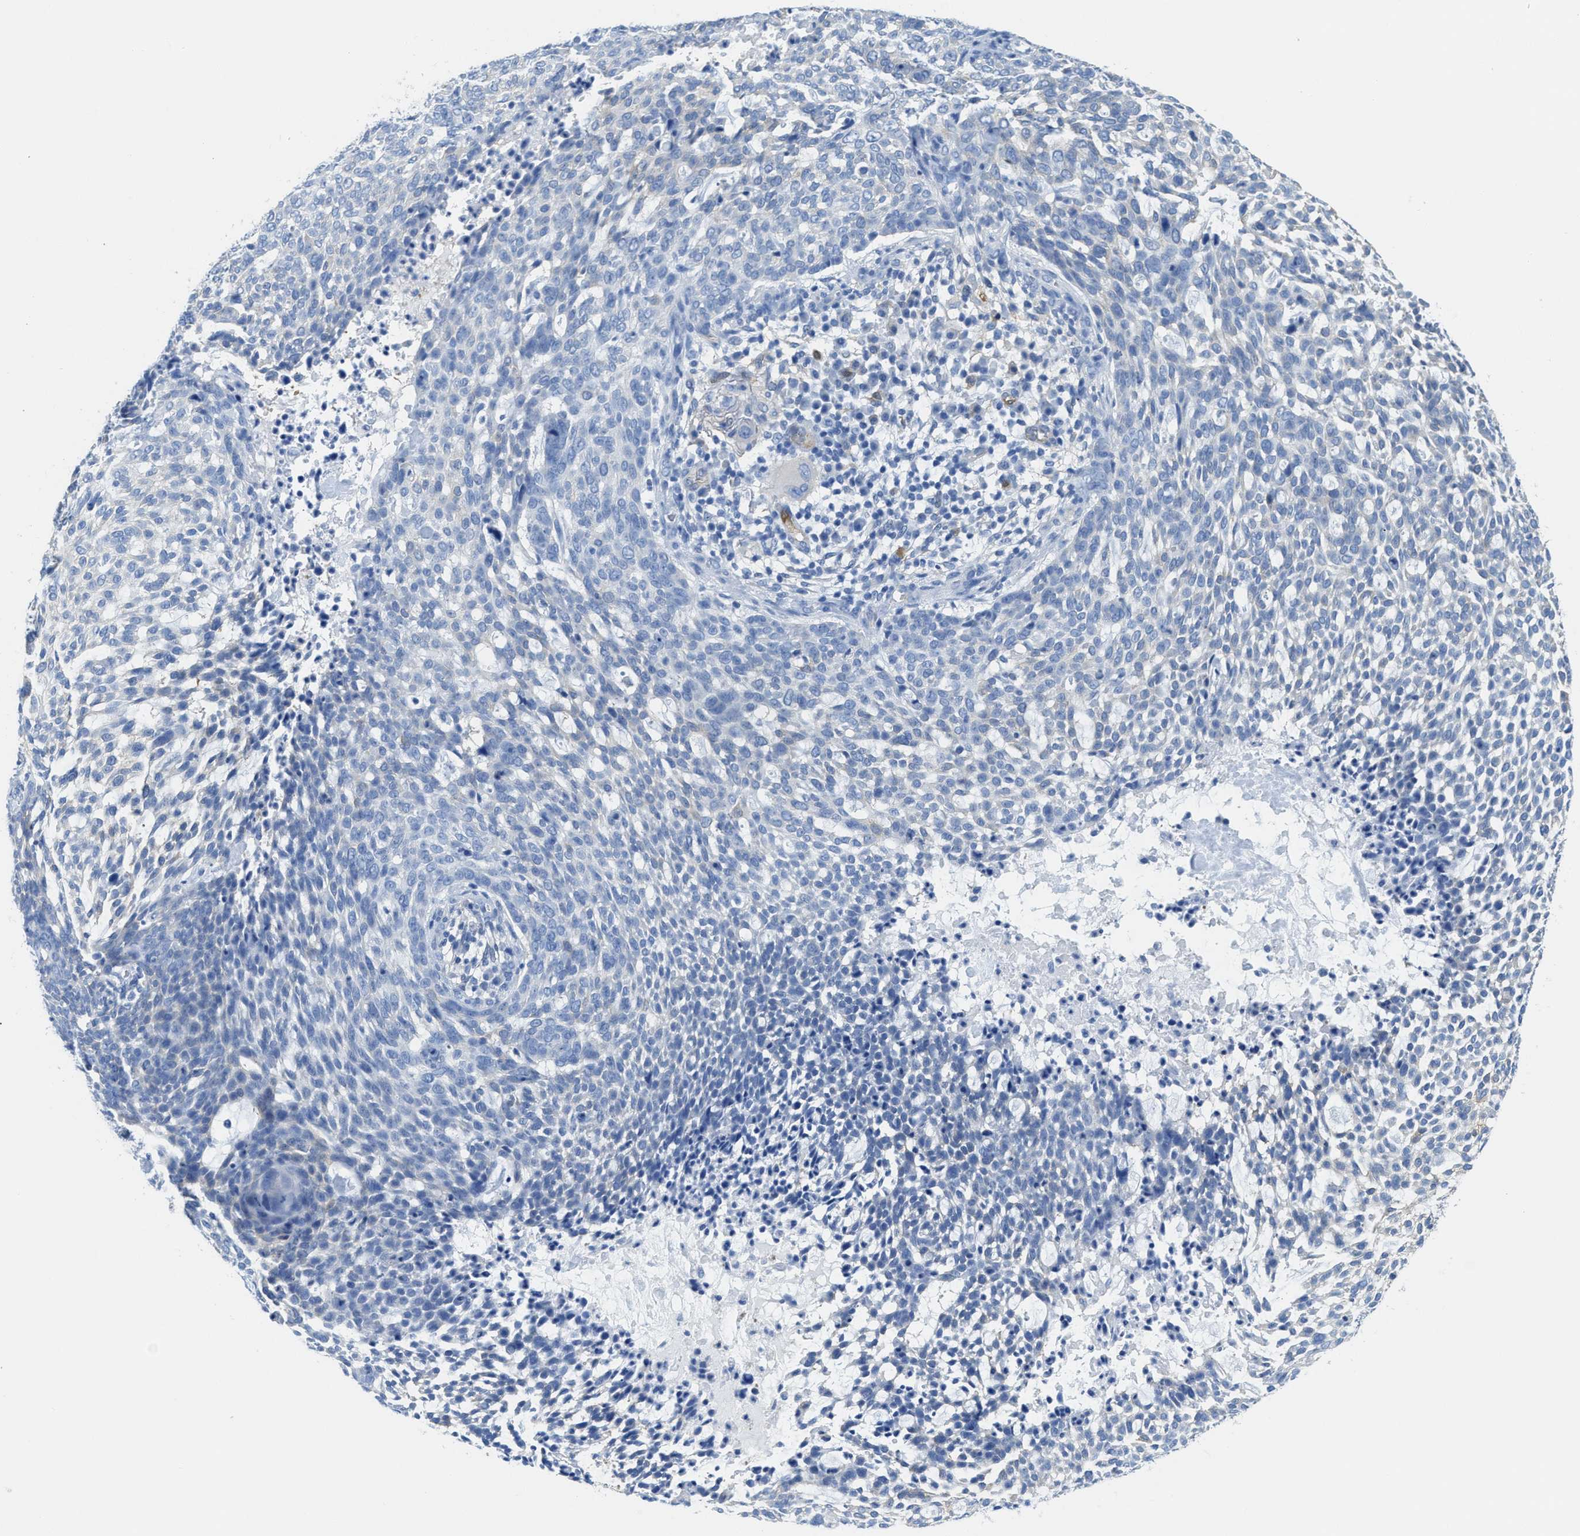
{"staining": {"intensity": "negative", "quantity": "none", "location": "none"}, "tissue": "skin cancer", "cell_type": "Tumor cells", "image_type": "cancer", "snomed": [{"axis": "morphology", "description": "Basal cell carcinoma"}, {"axis": "topography", "description": "Skin"}], "caption": "Immunohistochemistry (IHC) photomicrograph of neoplastic tissue: human skin cancer stained with DAB (3,3'-diaminobenzidine) shows no significant protein positivity in tumor cells.", "gene": "ASS1", "patient": {"sex": "female", "age": 64}}